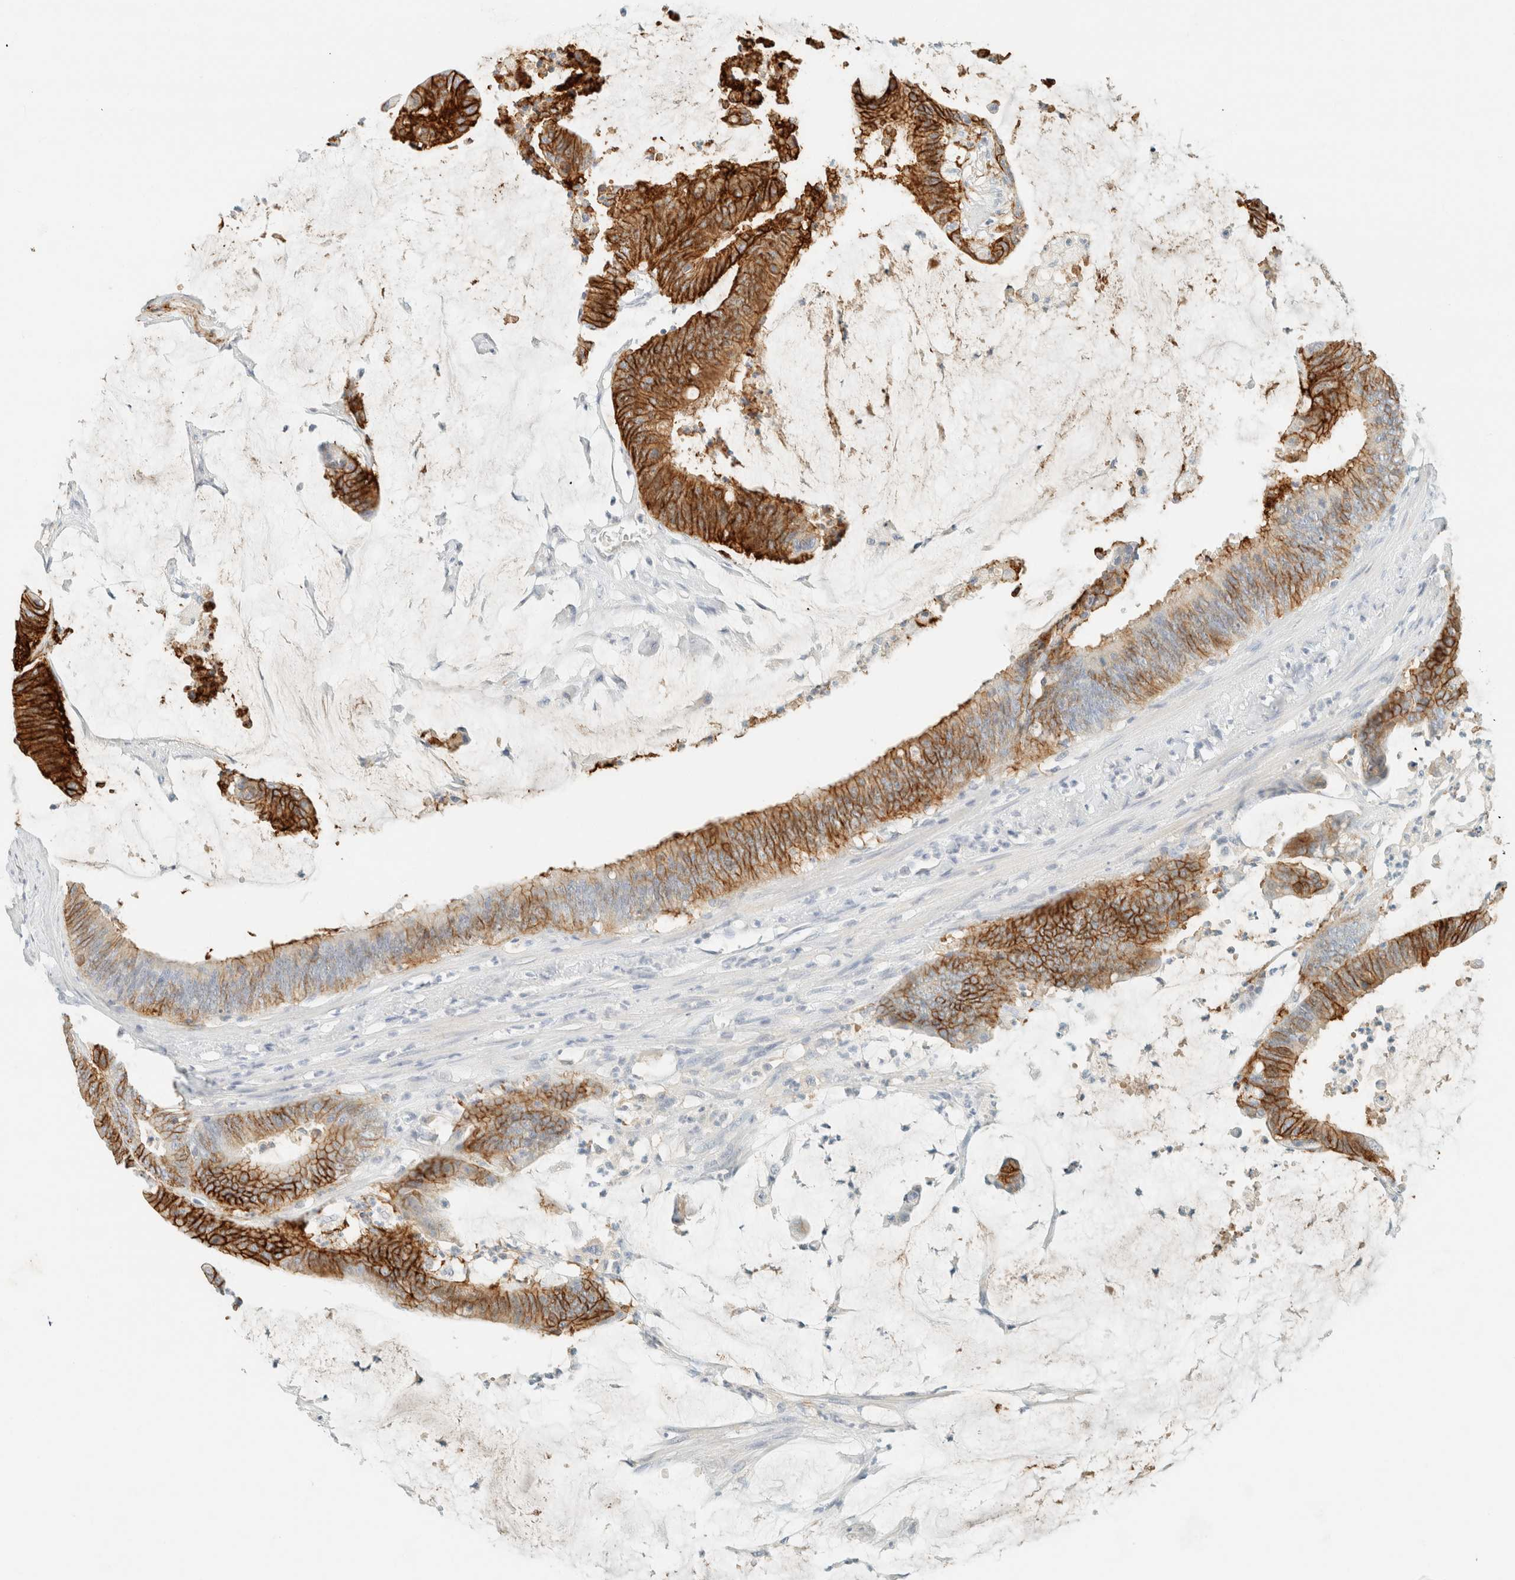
{"staining": {"intensity": "strong", "quantity": ">75%", "location": "cytoplasmic/membranous"}, "tissue": "colorectal cancer", "cell_type": "Tumor cells", "image_type": "cancer", "snomed": [{"axis": "morphology", "description": "Adenocarcinoma, NOS"}, {"axis": "topography", "description": "Rectum"}], "caption": "Strong cytoplasmic/membranous positivity is present in about >75% of tumor cells in adenocarcinoma (colorectal). Immunohistochemistry (ihc) stains the protein of interest in brown and the nuclei are stained blue.", "gene": "GPA33", "patient": {"sex": "female", "age": 66}}